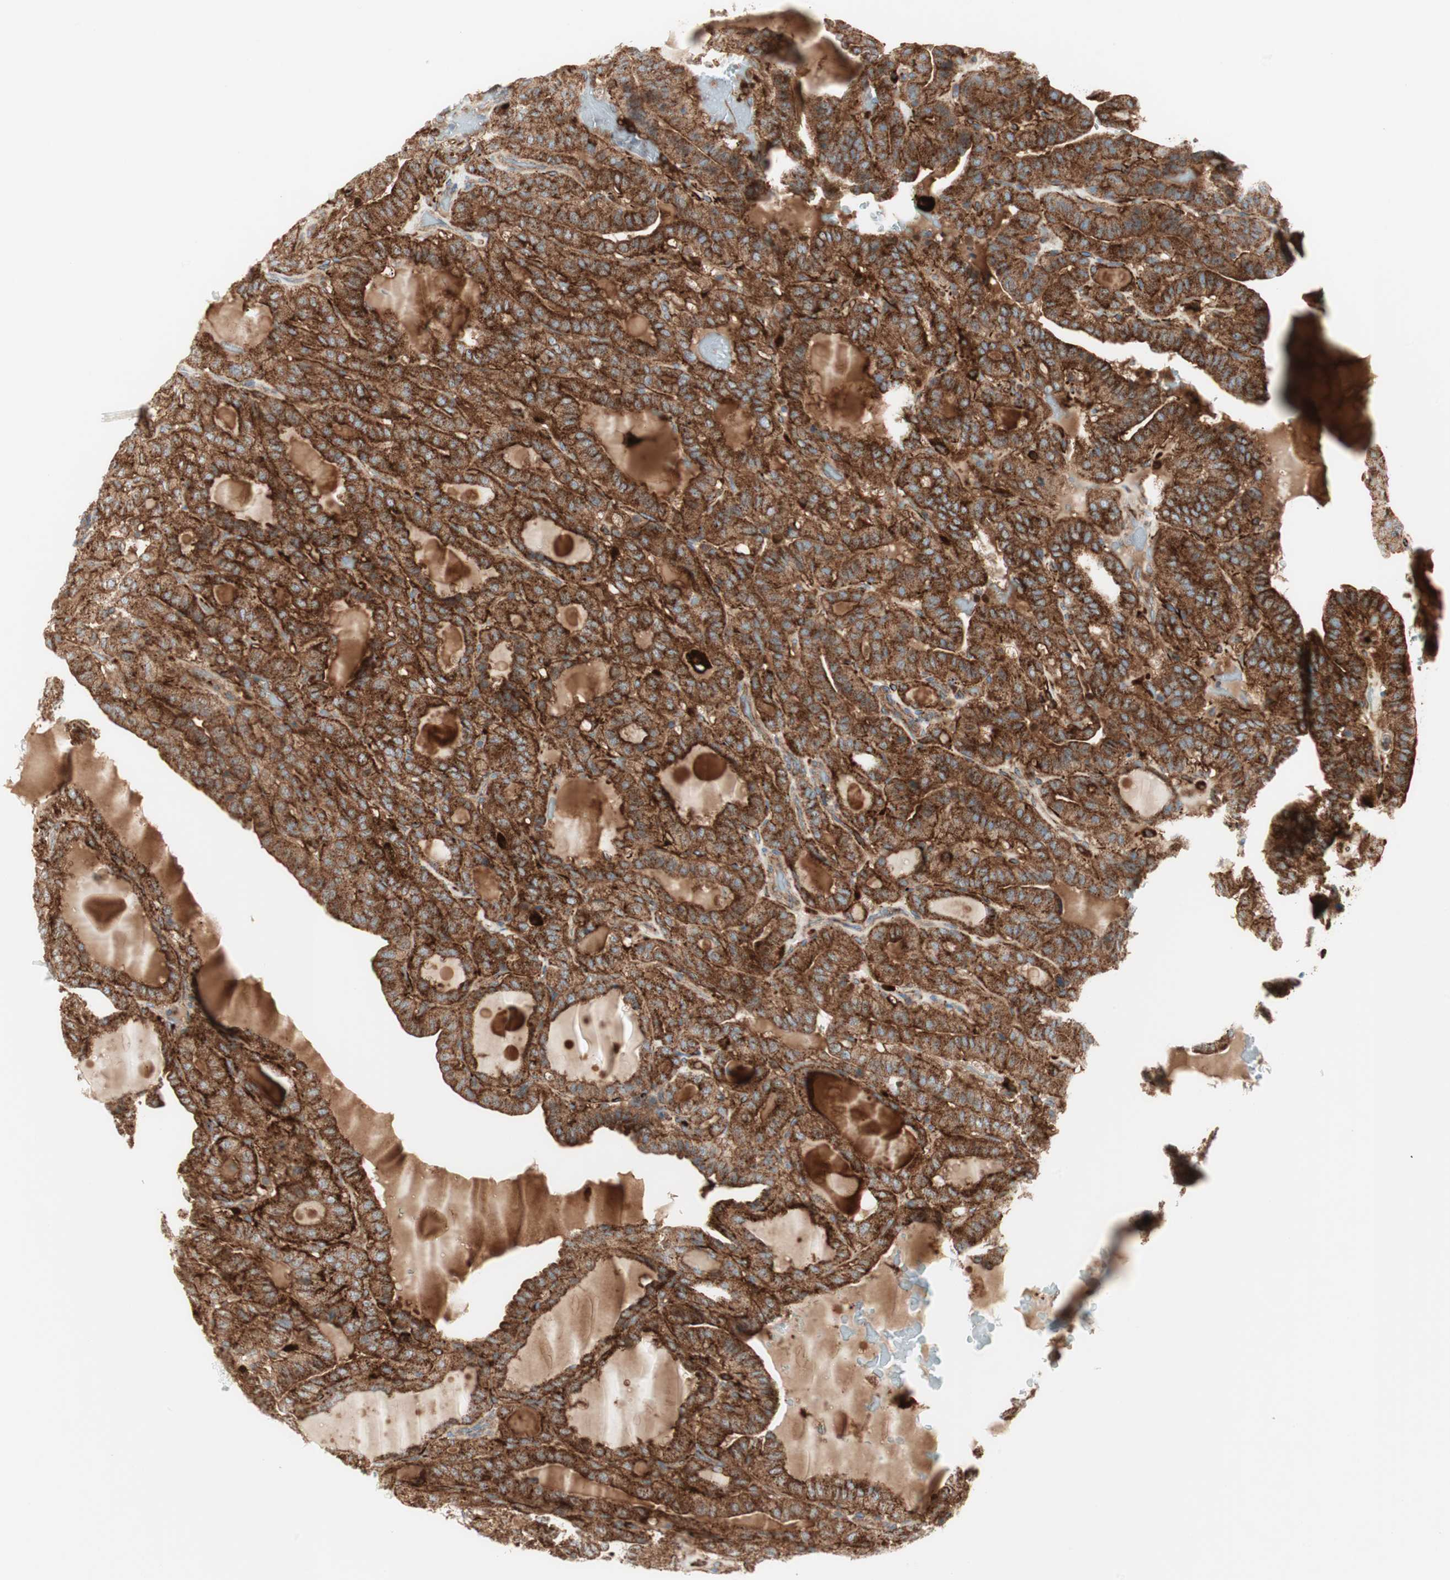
{"staining": {"intensity": "moderate", "quantity": ">75%", "location": "cytoplasmic/membranous"}, "tissue": "thyroid cancer", "cell_type": "Tumor cells", "image_type": "cancer", "snomed": [{"axis": "morphology", "description": "Papillary adenocarcinoma, NOS"}, {"axis": "topography", "description": "Thyroid gland"}], "caption": "Thyroid cancer was stained to show a protein in brown. There is medium levels of moderate cytoplasmic/membranous staining in about >75% of tumor cells.", "gene": "ATP6V1G1", "patient": {"sex": "male", "age": 77}}